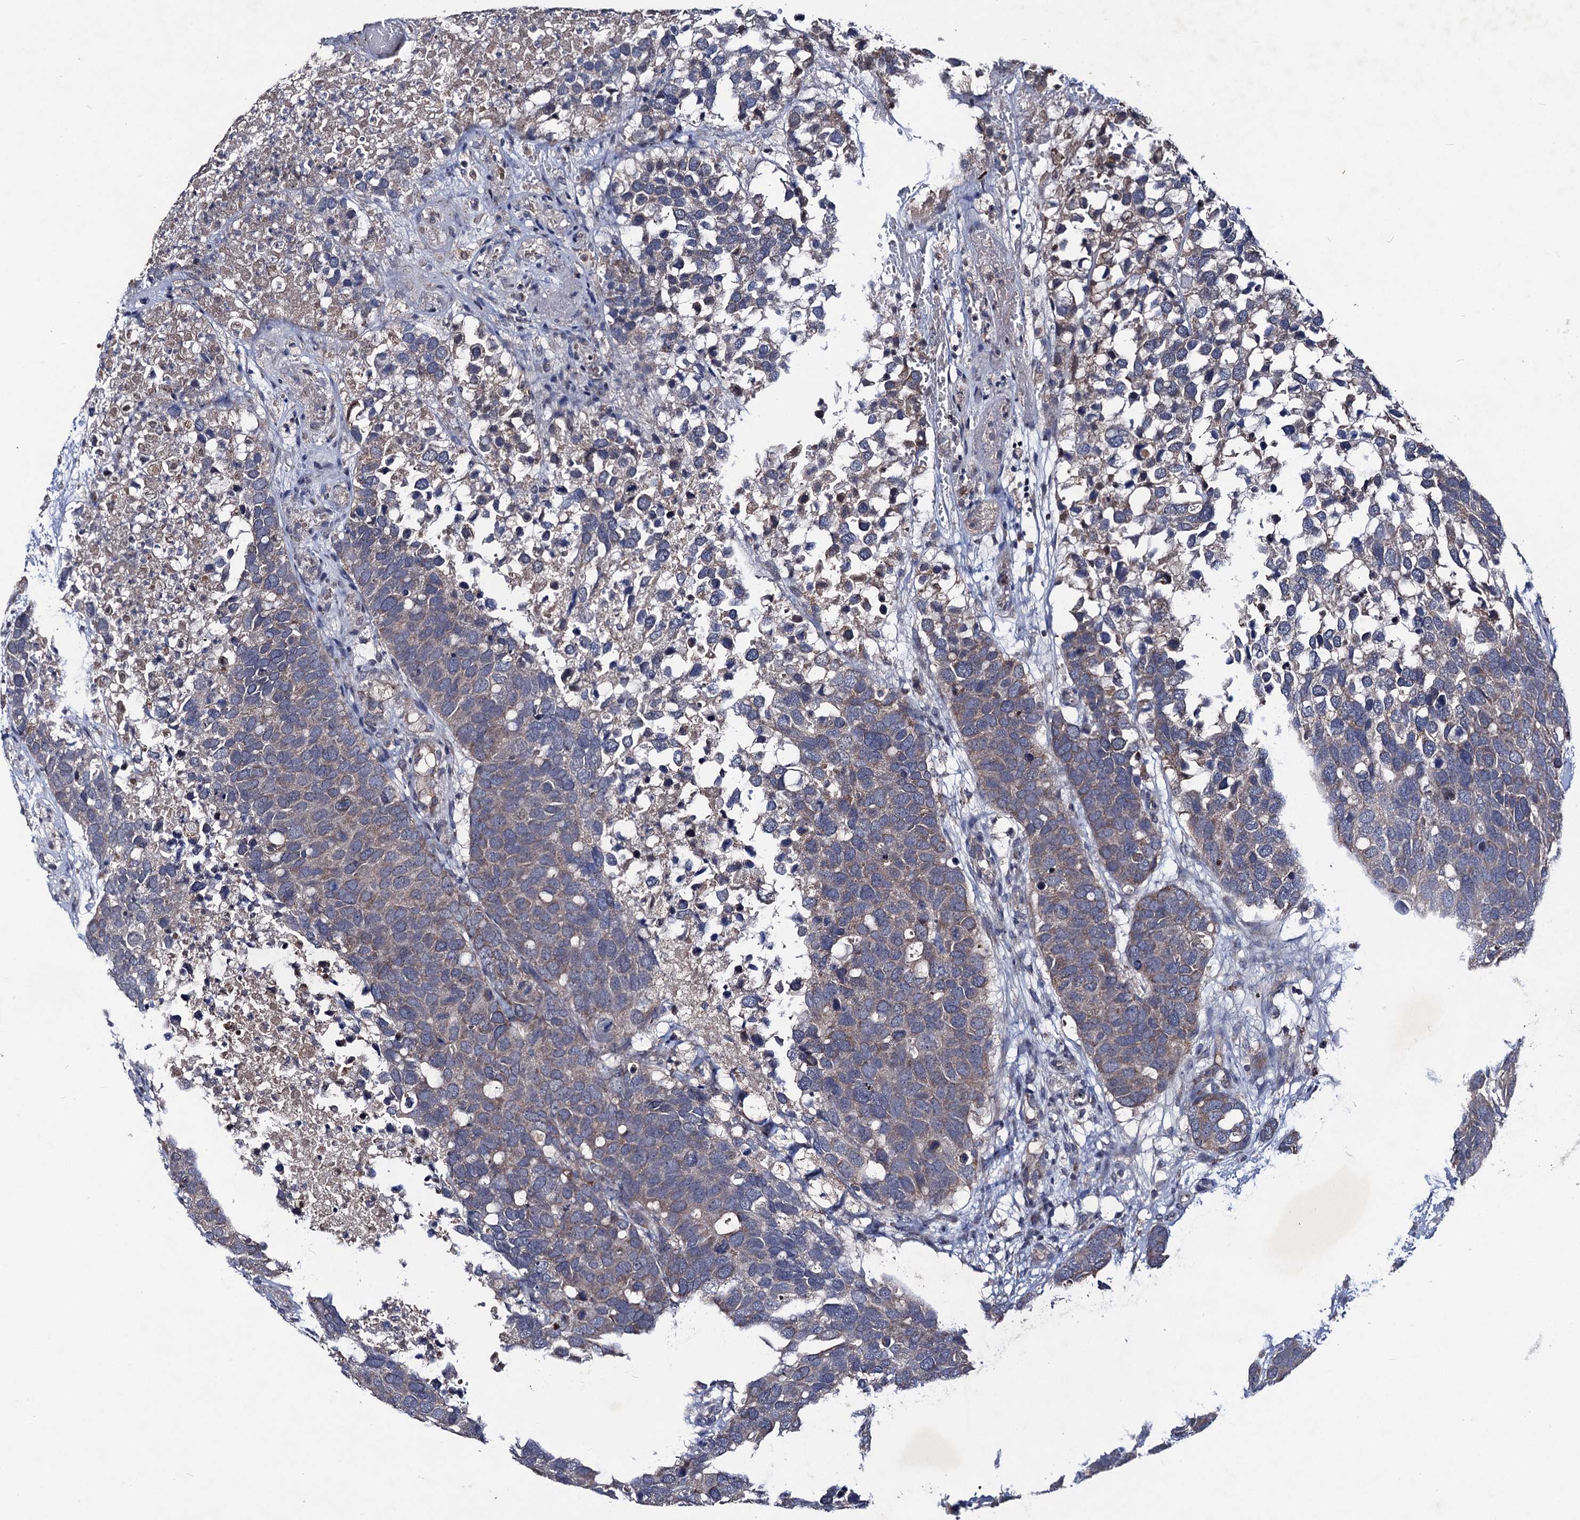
{"staining": {"intensity": "weak", "quantity": "<25%", "location": "cytoplasmic/membranous"}, "tissue": "breast cancer", "cell_type": "Tumor cells", "image_type": "cancer", "snomed": [{"axis": "morphology", "description": "Duct carcinoma"}, {"axis": "topography", "description": "Breast"}], "caption": "Infiltrating ductal carcinoma (breast) stained for a protein using immunohistochemistry exhibits no expression tumor cells.", "gene": "VPS37D", "patient": {"sex": "female", "age": 83}}